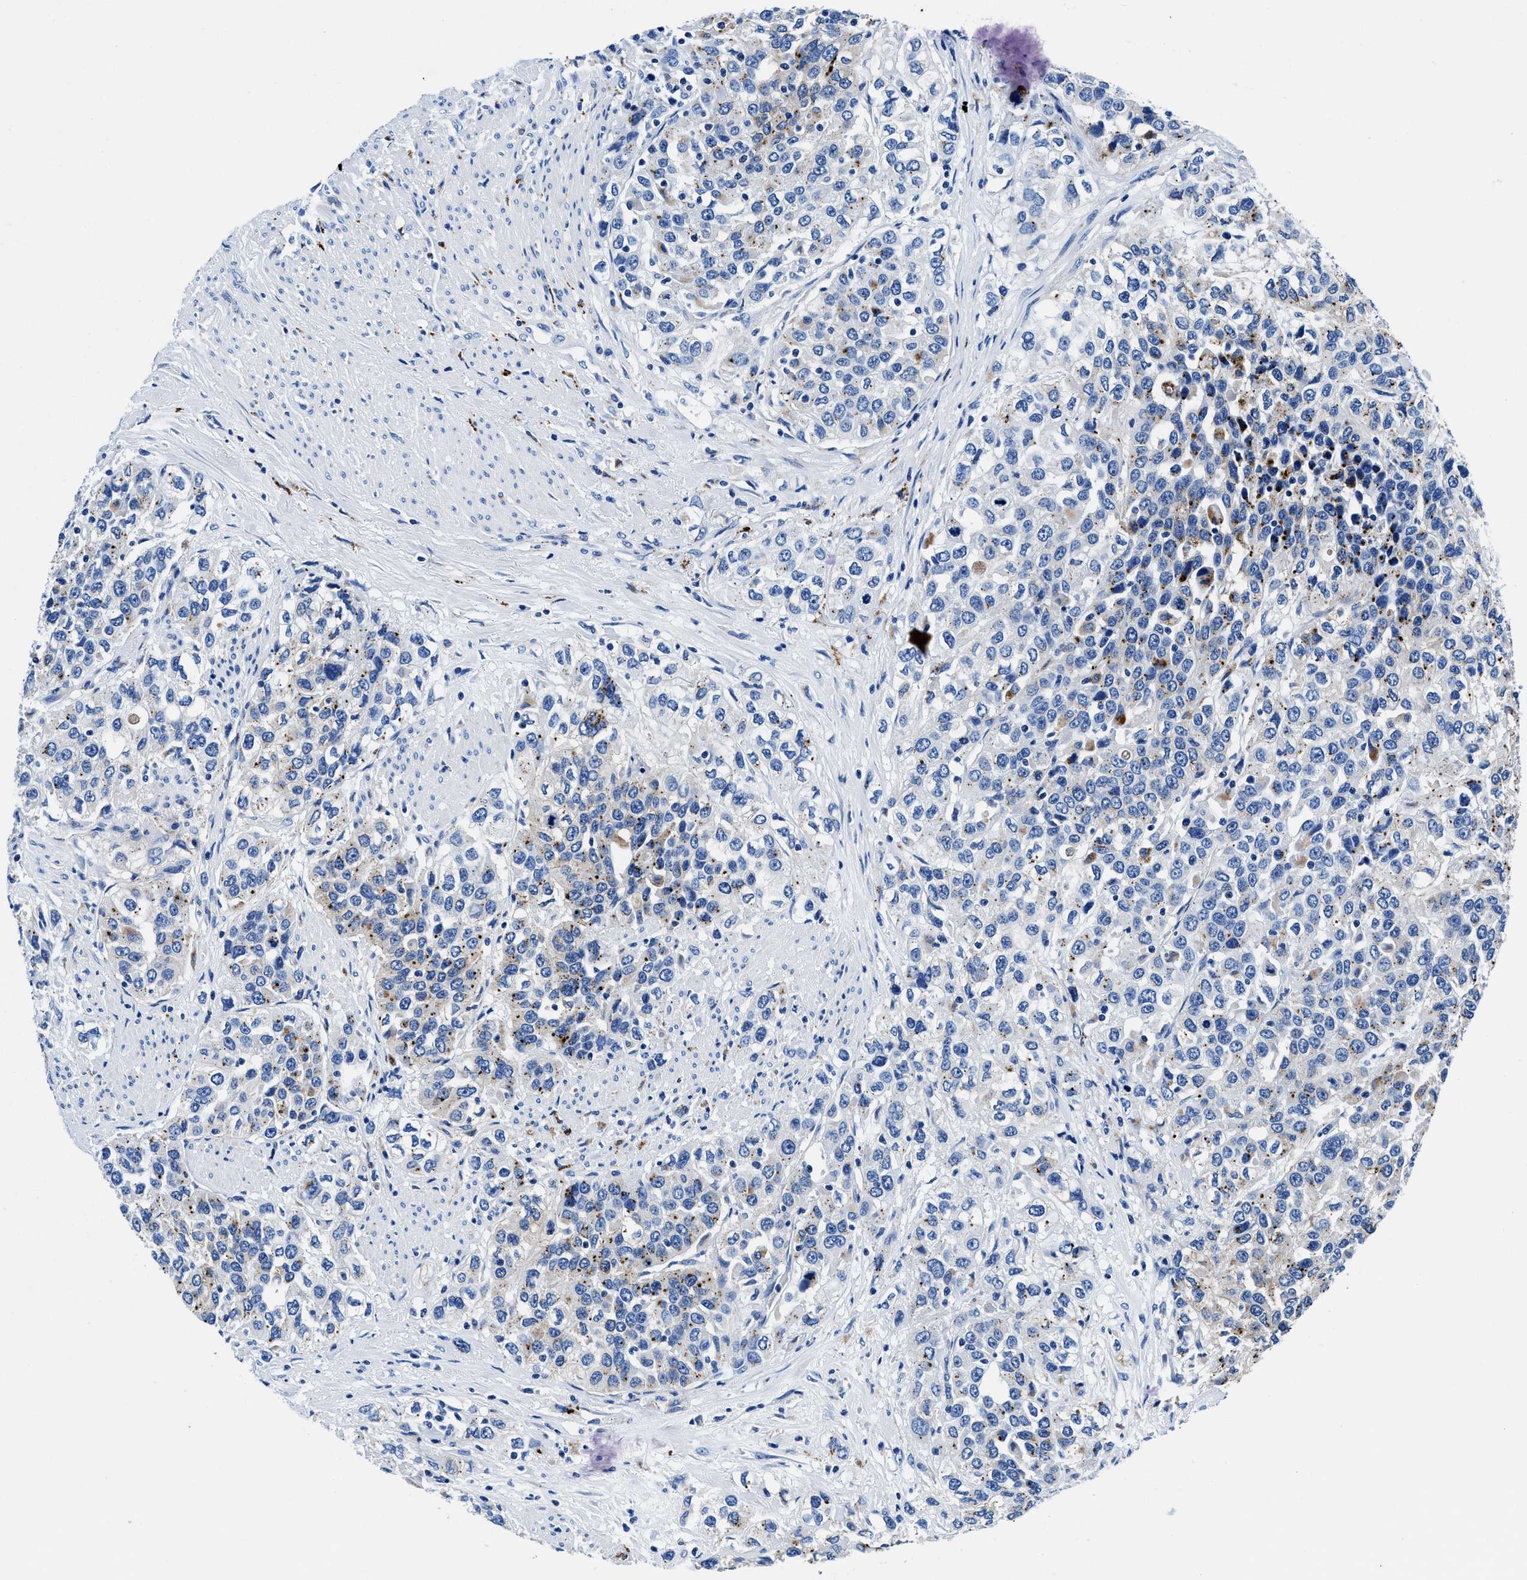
{"staining": {"intensity": "weak", "quantity": "<25%", "location": "cytoplasmic/membranous"}, "tissue": "urothelial cancer", "cell_type": "Tumor cells", "image_type": "cancer", "snomed": [{"axis": "morphology", "description": "Urothelial carcinoma, High grade"}, {"axis": "topography", "description": "Urinary bladder"}], "caption": "High magnification brightfield microscopy of urothelial cancer stained with DAB (3,3'-diaminobenzidine) (brown) and counterstained with hematoxylin (blue): tumor cells show no significant expression. (DAB (3,3'-diaminobenzidine) immunohistochemistry, high magnification).", "gene": "OR14K1", "patient": {"sex": "female", "age": 80}}